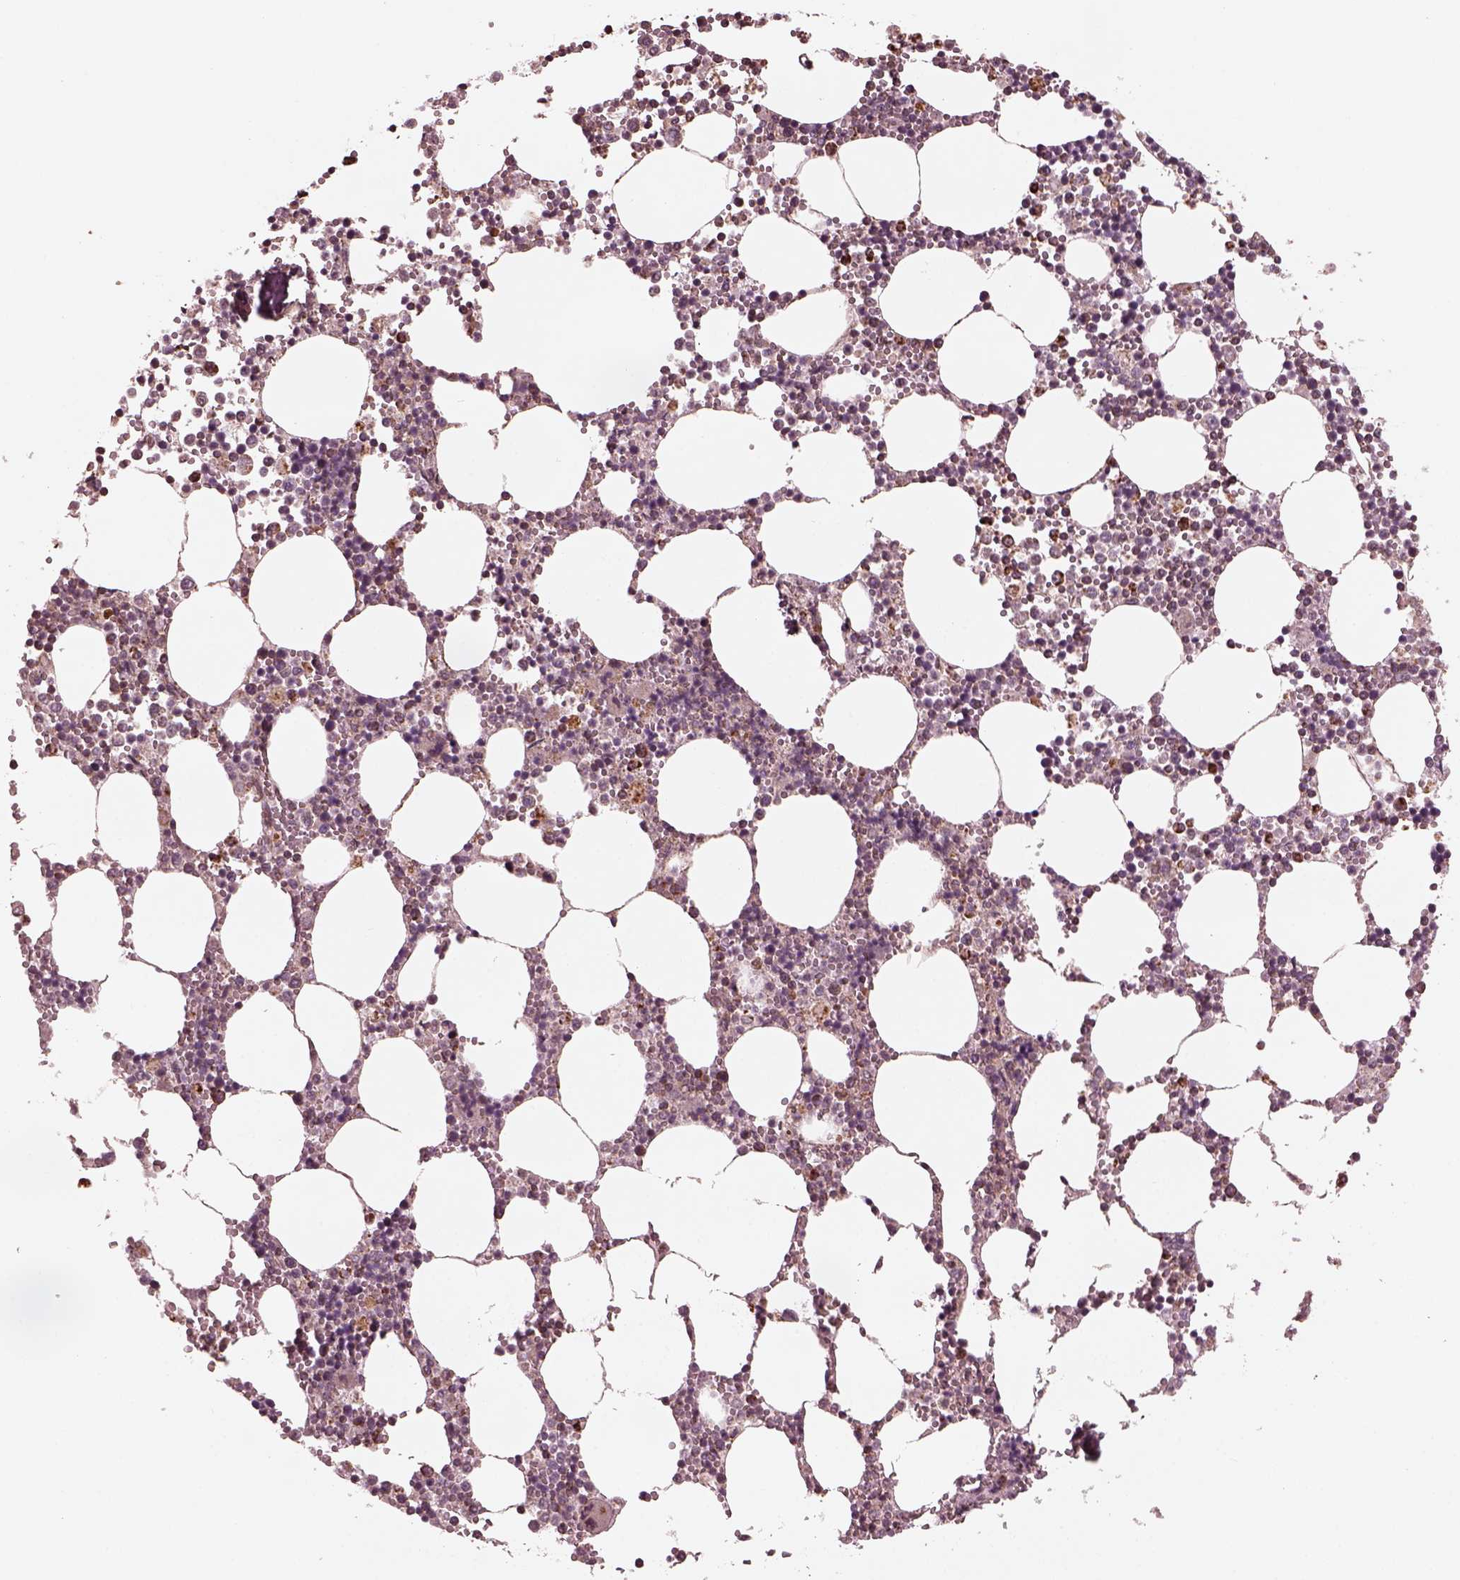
{"staining": {"intensity": "moderate", "quantity": "<25%", "location": "cytoplasmic/membranous"}, "tissue": "bone marrow", "cell_type": "Hematopoietic cells", "image_type": "normal", "snomed": [{"axis": "morphology", "description": "Normal tissue, NOS"}, {"axis": "topography", "description": "Bone marrow"}], "caption": "About <25% of hematopoietic cells in benign human bone marrow display moderate cytoplasmic/membranous protein expression as visualized by brown immunohistochemical staining.", "gene": "NDUFB10", "patient": {"sex": "male", "age": 54}}